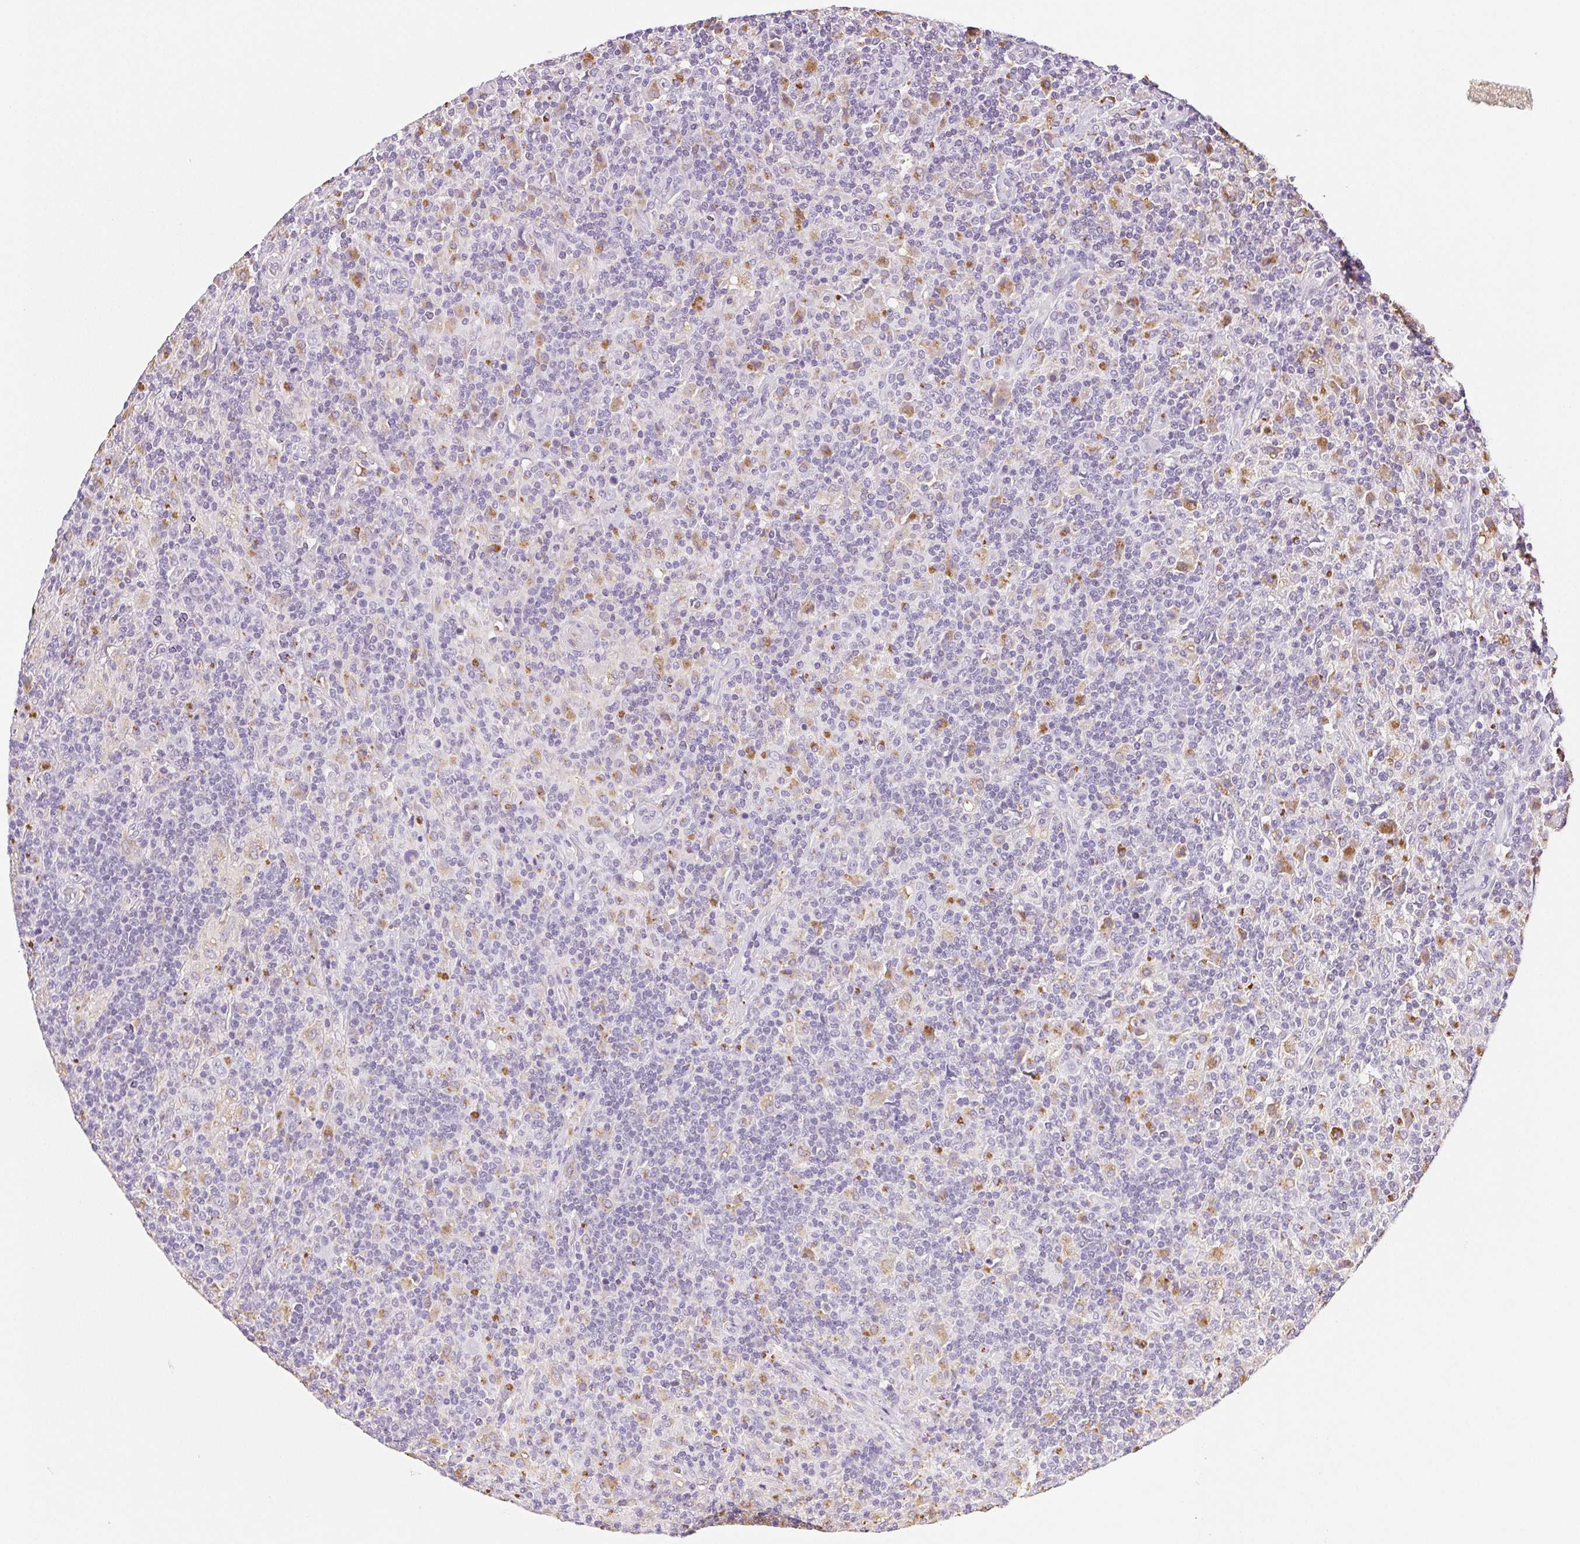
{"staining": {"intensity": "negative", "quantity": "none", "location": "none"}, "tissue": "lymphoma", "cell_type": "Tumor cells", "image_type": "cancer", "snomed": [{"axis": "morphology", "description": "Hodgkin's disease, NOS"}, {"axis": "topography", "description": "Lymph node"}], "caption": "Tumor cells are negative for brown protein staining in lymphoma.", "gene": "LIPA", "patient": {"sex": "male", "age": 70}}